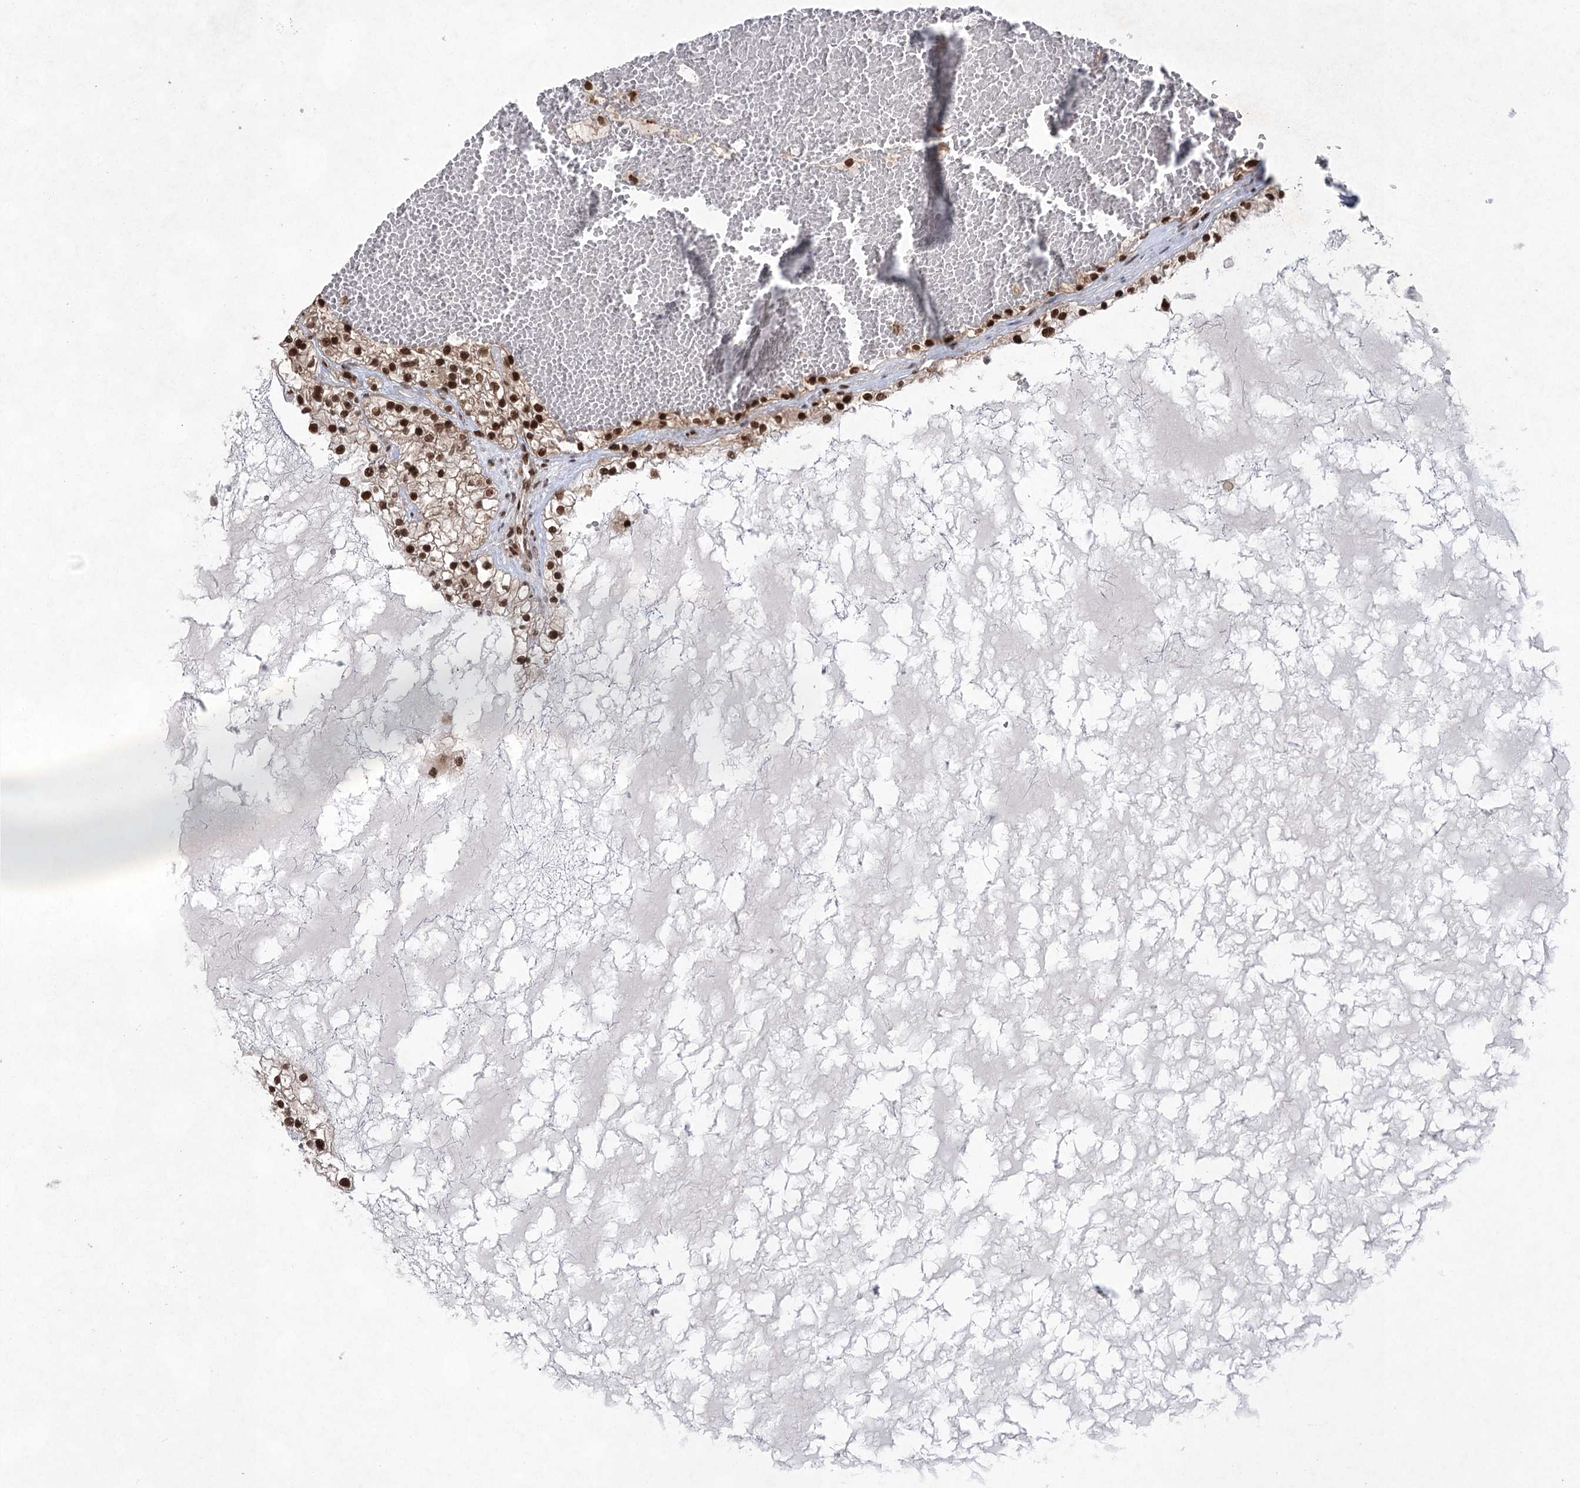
{"staining": {"intensity": "strong", "quantity": ">75%", "location": "nuclear"}, "tissue": "renal cancer", "cell_type": "Tumor cells", "image_type": "cancer", "snomed": [{"axis": "morphology", "description": "Normal tissue, NOS"}, {"axis": "morphology", "description": "Adenocarcinoma, NOS"}, {"axis": "topography", "description": "Kidney"}], "caption": "Strong nuclear staining is identified in about >75% of tumor cells in adenocarcinoma (renal).", "gene": "ZCCHC8", "patient": {"sex": "male", "age": 68}}